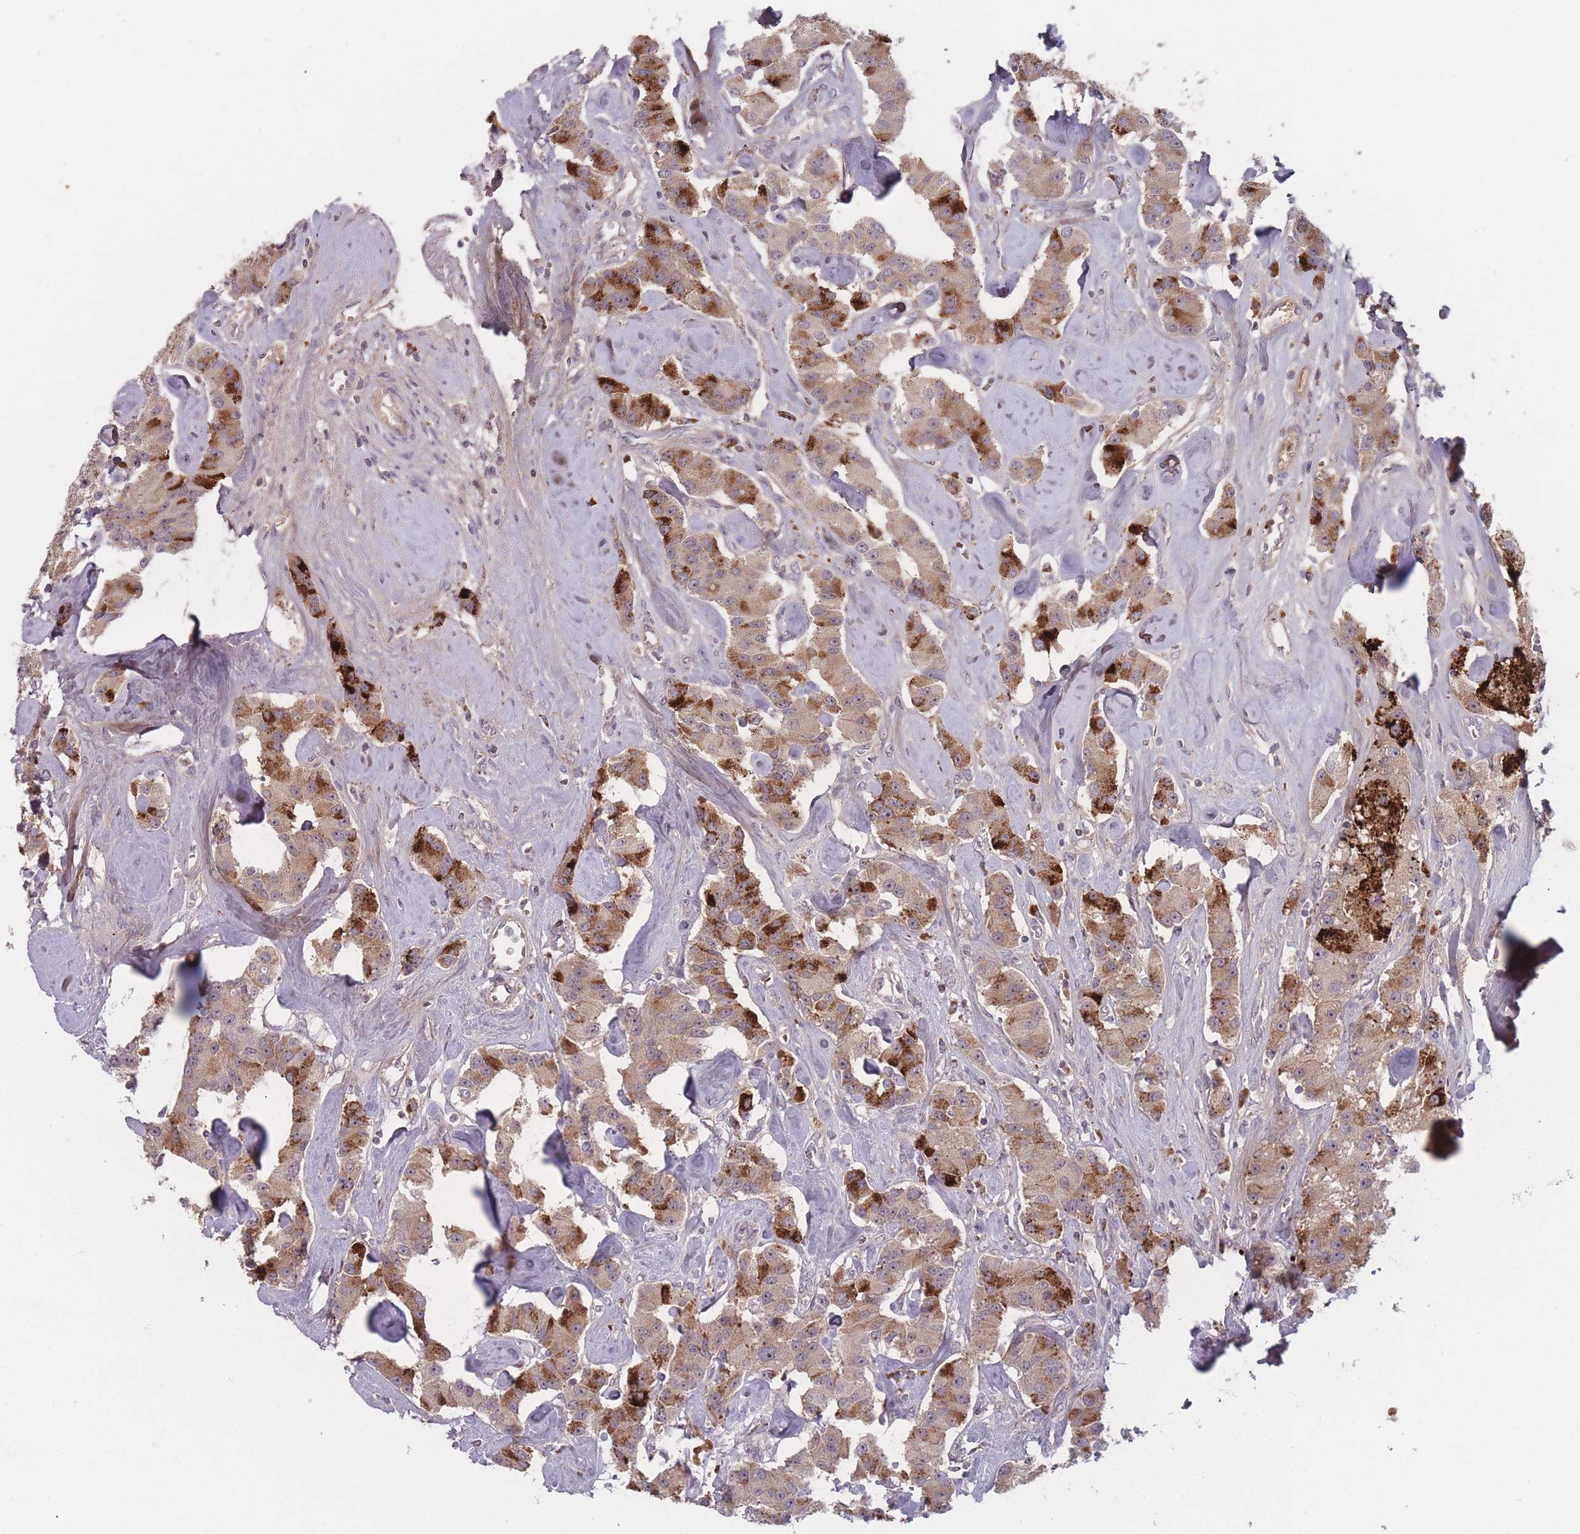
{"staining": {"intensity": "strong", "quantity": "<25%", "location": "cytoplasmic/membranous"}, "tissue": "carcinoid", "cell_type": "Tumor cells", "image_type": "cancer", "snomed": [{"axis": "morphology", "description": "Carcinoid, malignant, NOS"}, {"axis": "topography", "description": "Pancreas"}], "caption": "IHC photomicrograph of human carcinoid stained for a protein (brown), which demonstrates medium levels of strong cytoplasmic/membranous positivity in about <25% of tumor cells.", "gene": "TMEM232", "patient": {"sex": "male", "age": 41}}